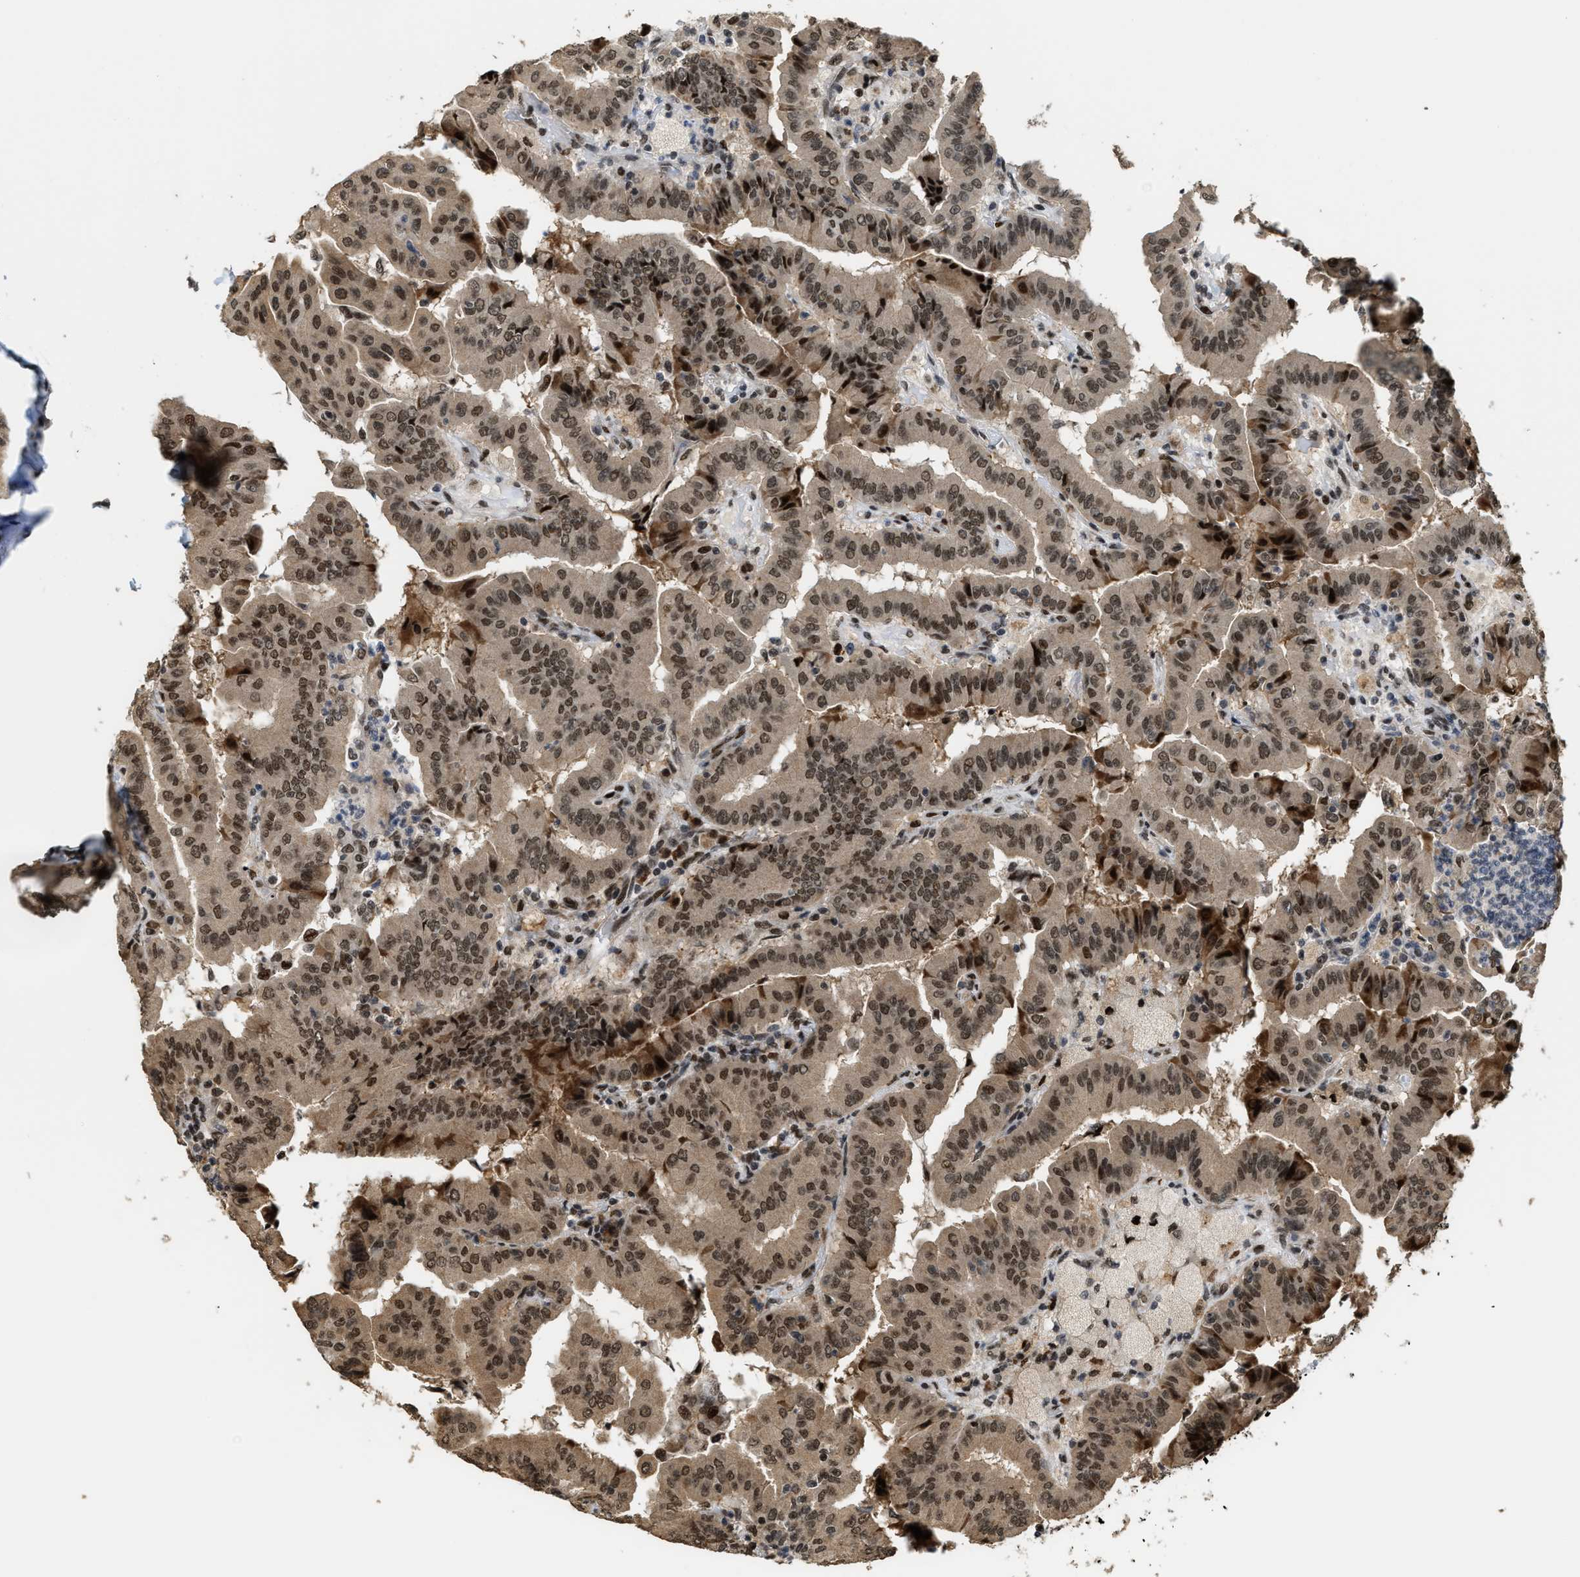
{"staining": {"intensity": "moderate", "quantity": ">75%", "location": "nuclear"}, "tissue": "thyroid cancer", "cell_type": "Tumor cells", "image_type": "cancer", "snomed": [{"axis": "morphology", "description": "Papillary adenocarcinoma, NOS"}, {"axis": "topography", "description": "Thyroid gland"}], "caption": "There is medium levels of moderate nuclear positivity in tumor cells of thyroid cancer, as demonstrated by immunohistochemical staining (brown color).", "gene": "SERTAD2", "patient": {"sex": "male", "age": 33}}